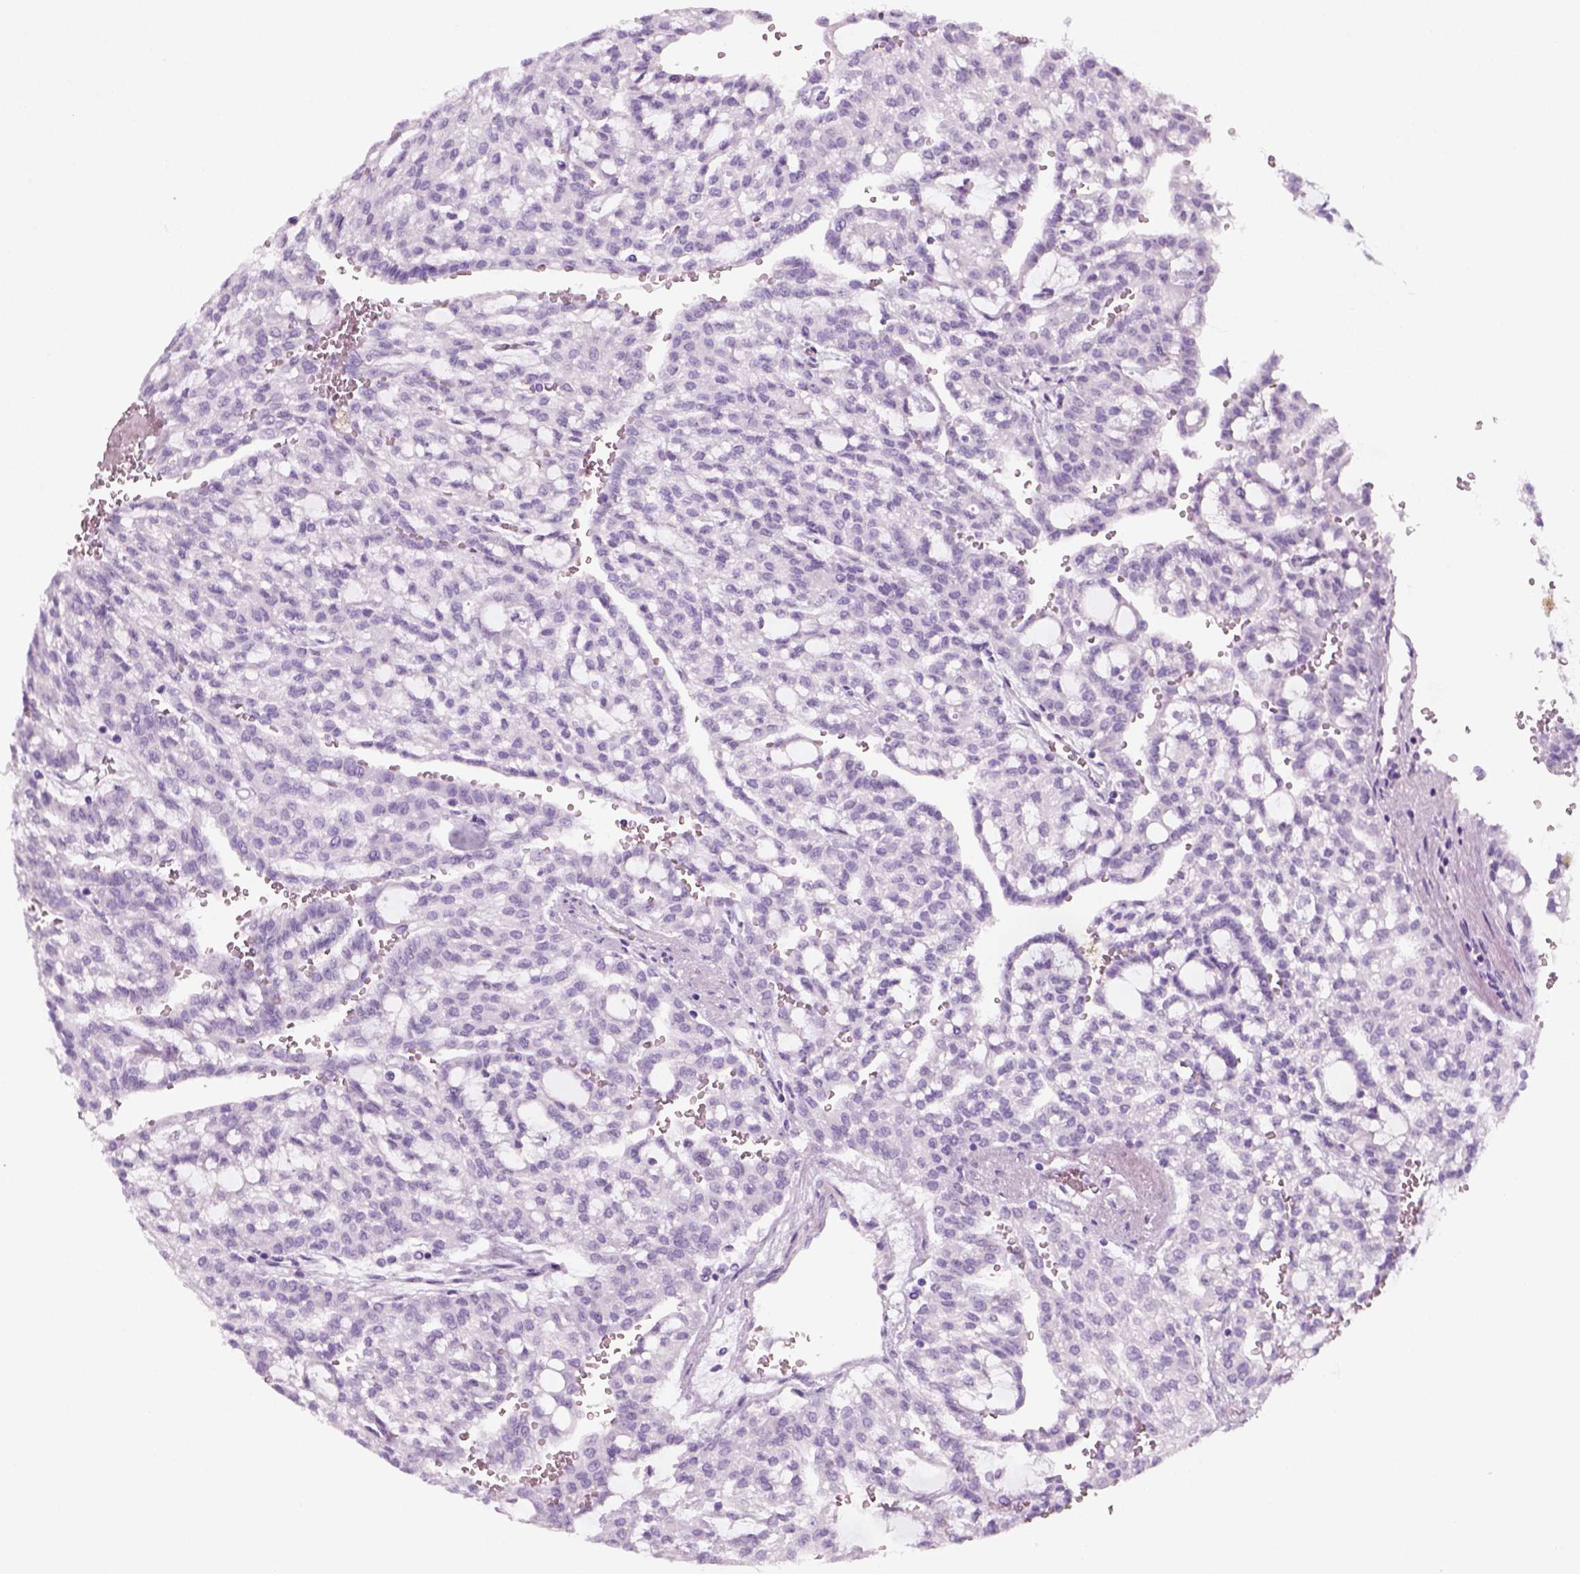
{"staining": {"intensity": "negative", "quantity": "none", "location": "none"}, "tissue": "renal cancer", "cell_type": "Tumor cells", "image_type": "cancer", "snomed": [{"axis": "morphology", "description": "Adenocarcinoma, NOS"}, {"axis": "topography", "description": "Kidney"}], "caption": "Tumor cells are negative for protein expression in human adenocarcinoma (renal).", "gene": "KRTAP11-1", "patient": {"sex": "male", "age": 63}}